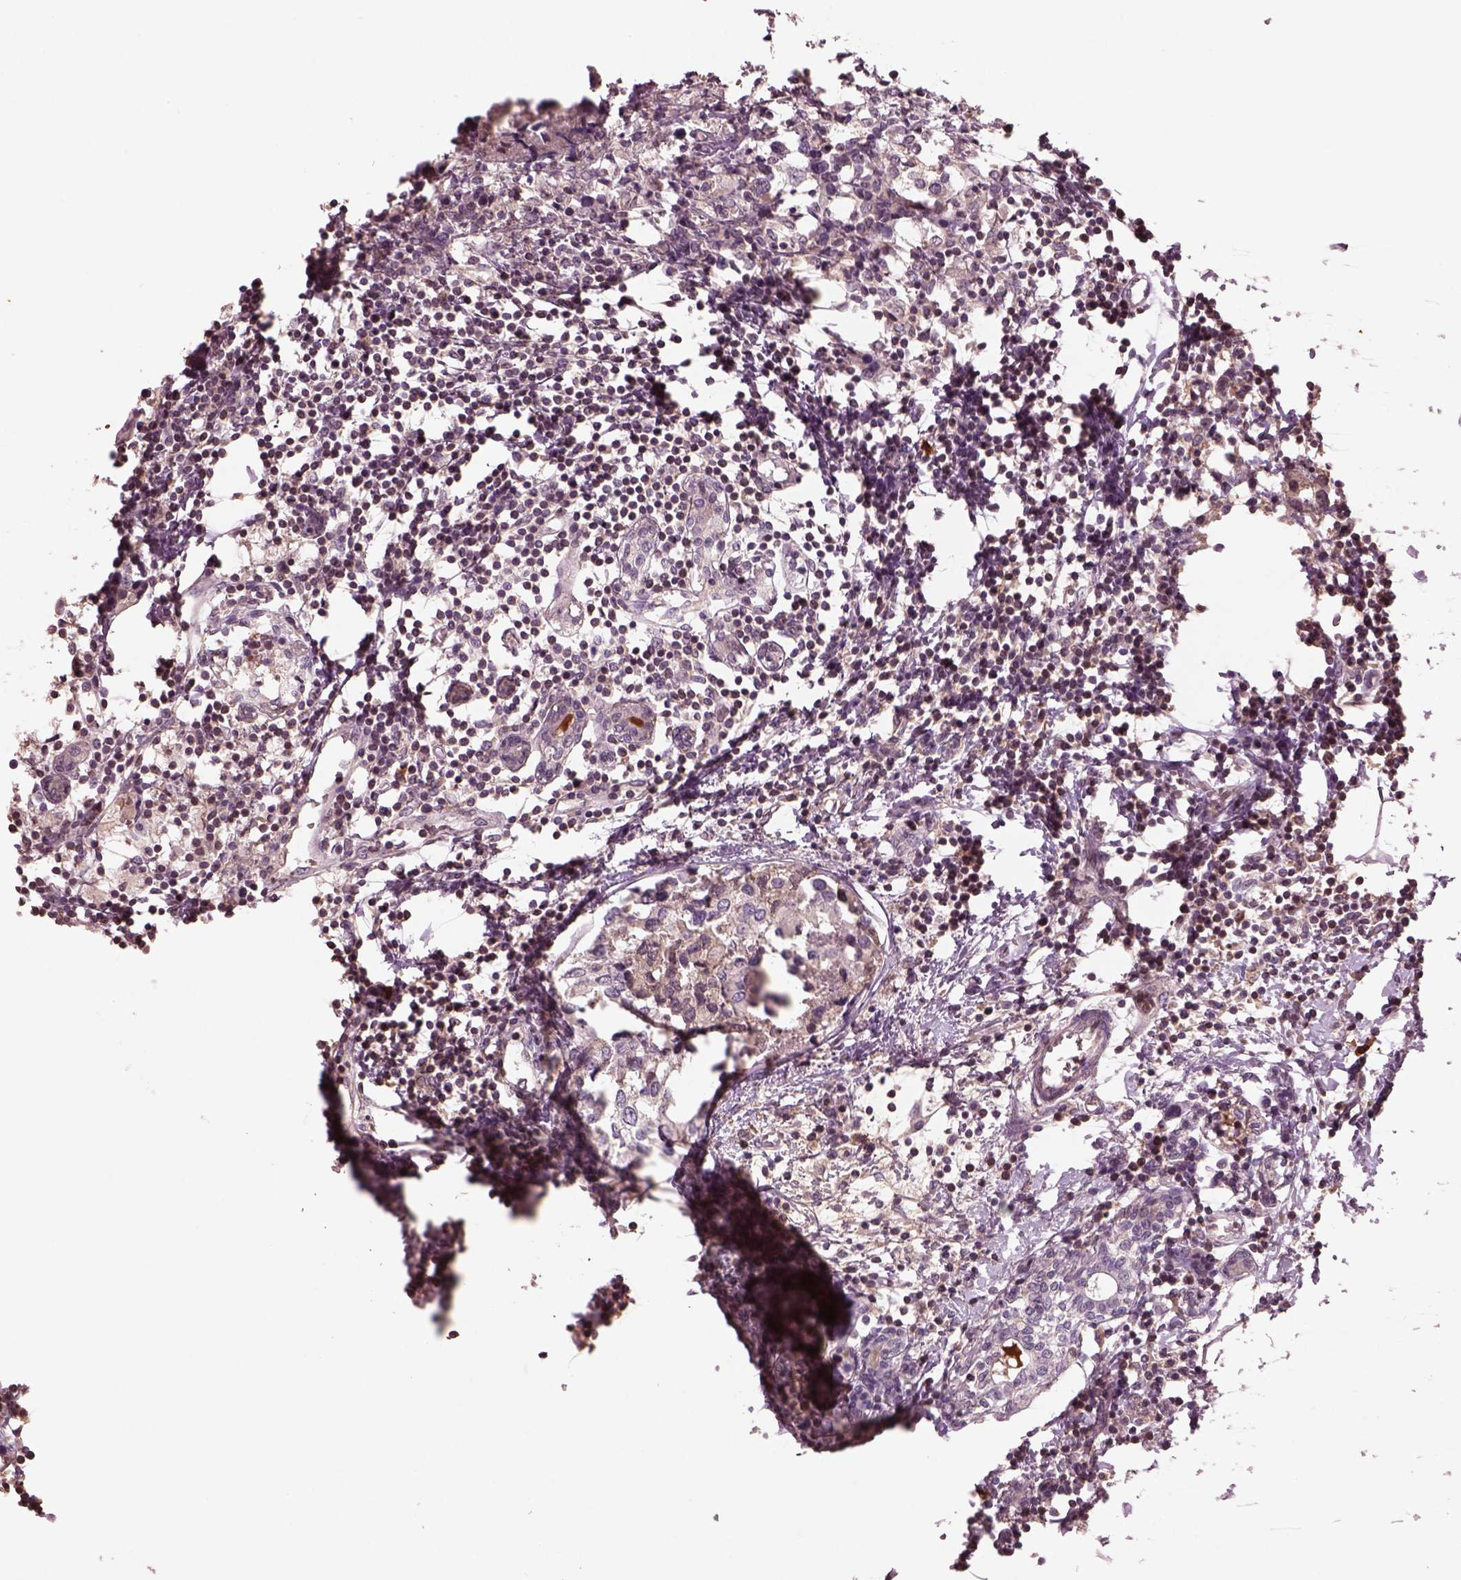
{"staining": {"intensity": "negative", "quantity": "none", "location": "none"}, "tissue": "breast cancer", "cell_type": "Tumor cells", "image_type": "cancer", "snomed": [{"axis": "morphology", "description": "Lobular carcinoma"}, {"axis": "topography", "description": "Breast"}], "caption": "Micrograph shows no protein positivity in tumor cells of breast cancer (lobular carcinoma) tissue.", "gene": "PTX4", "patient": {"sex": "female", "age": 59}}